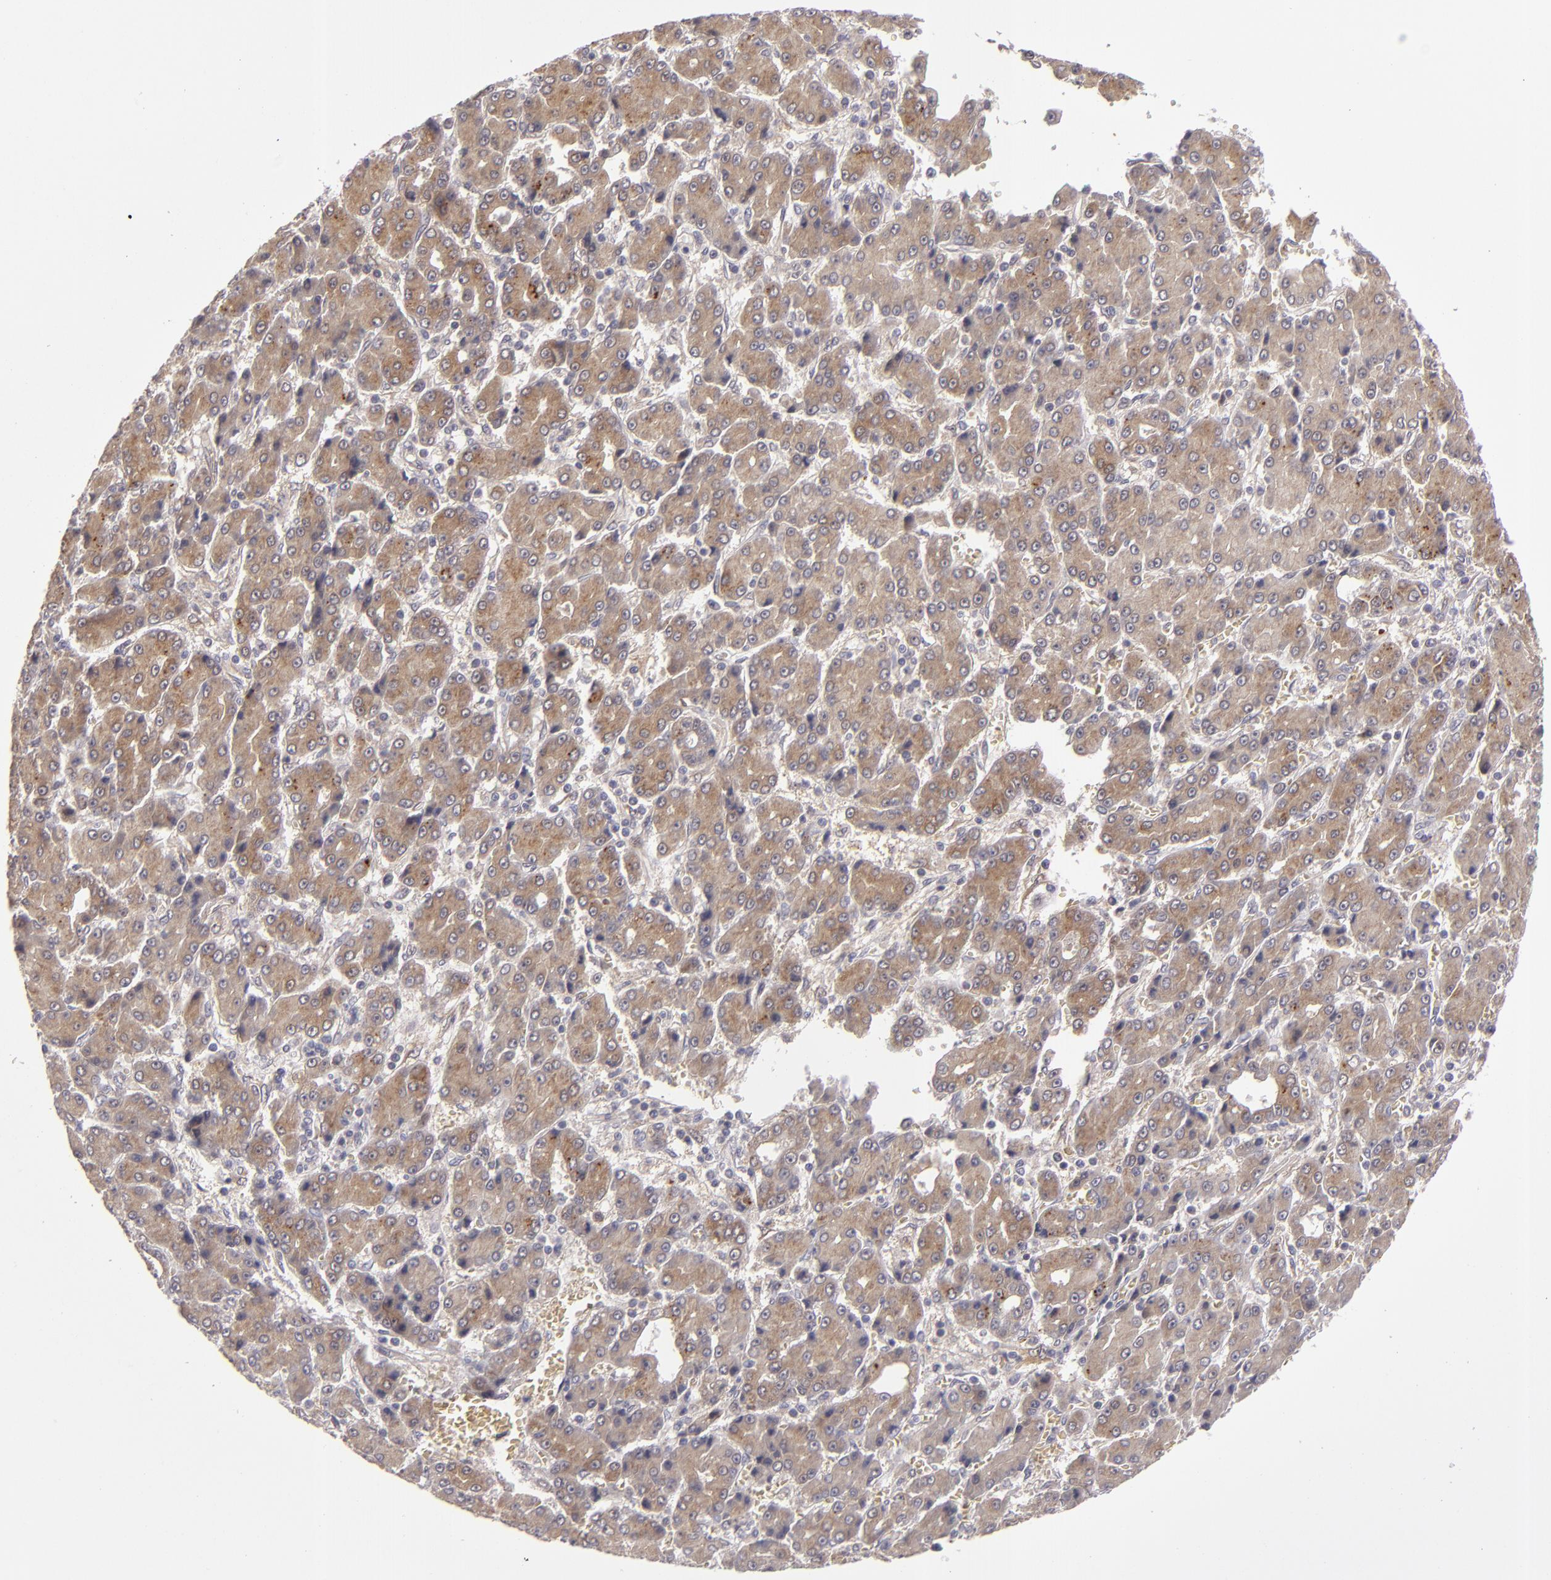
{"staining": {"intensity": "moderate", "quantity": ">75%", "location": "cytoplasmic/membranous"}, "tissue": "liver cancer", "cell_type": "Tumor cells", "image_type": "cancer", "snomed": [{"axis": "morphology", "description": "Carcinoma, Hepatocellular, NOS"}, {"axis": "topography", "description": "Liver"}], "caption": "Immunohistochemistry image of hepatocellular carcinoma (liver) stained for a protein (brown), which shows medium levels of moderate cytoplasmic/membranous expression in about >75% of tumor cells.", "gene": "SH2D4A", "patient": {"sex": "male", "age": 69}}